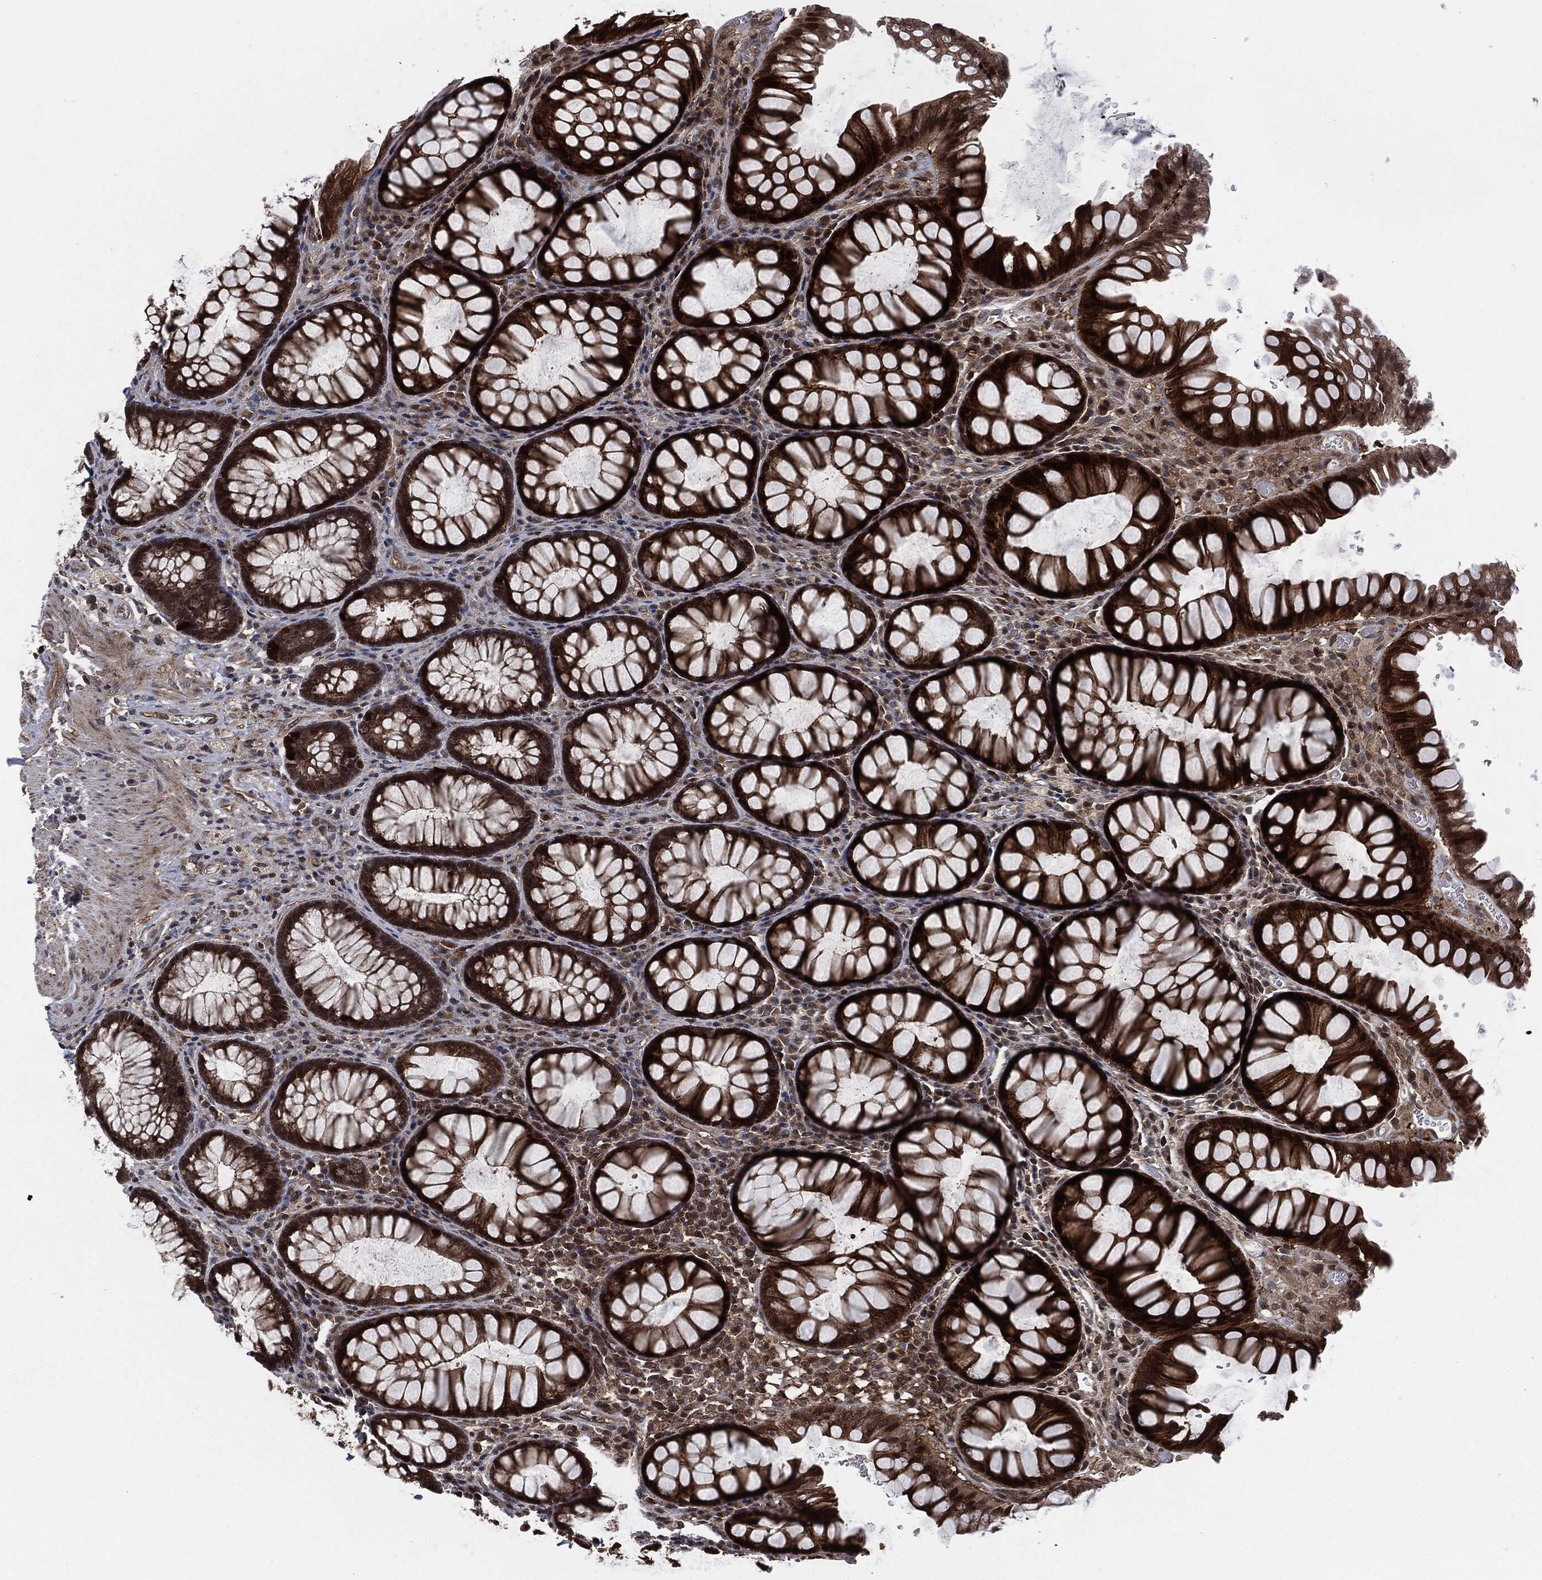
{"staining": {"intensity": "strong", "quantity": ">75%", "location": "cytoplasmic/membranous"}, "tissue": "rectum", "cell_type": "Glandular cells", "image_type": "normal", "snomed": [{"axis": "morphology", "description": "Normal tissue, NOS"}, {"axis": "topography", "description": "Rectum"}], "caption": "A brown stain highlights strong cytoplasmic/membranous expression of a protein in glandular cells of benign rectum.", "gene": "HRAS", "patient": {"sex": "female", "age": 68}}